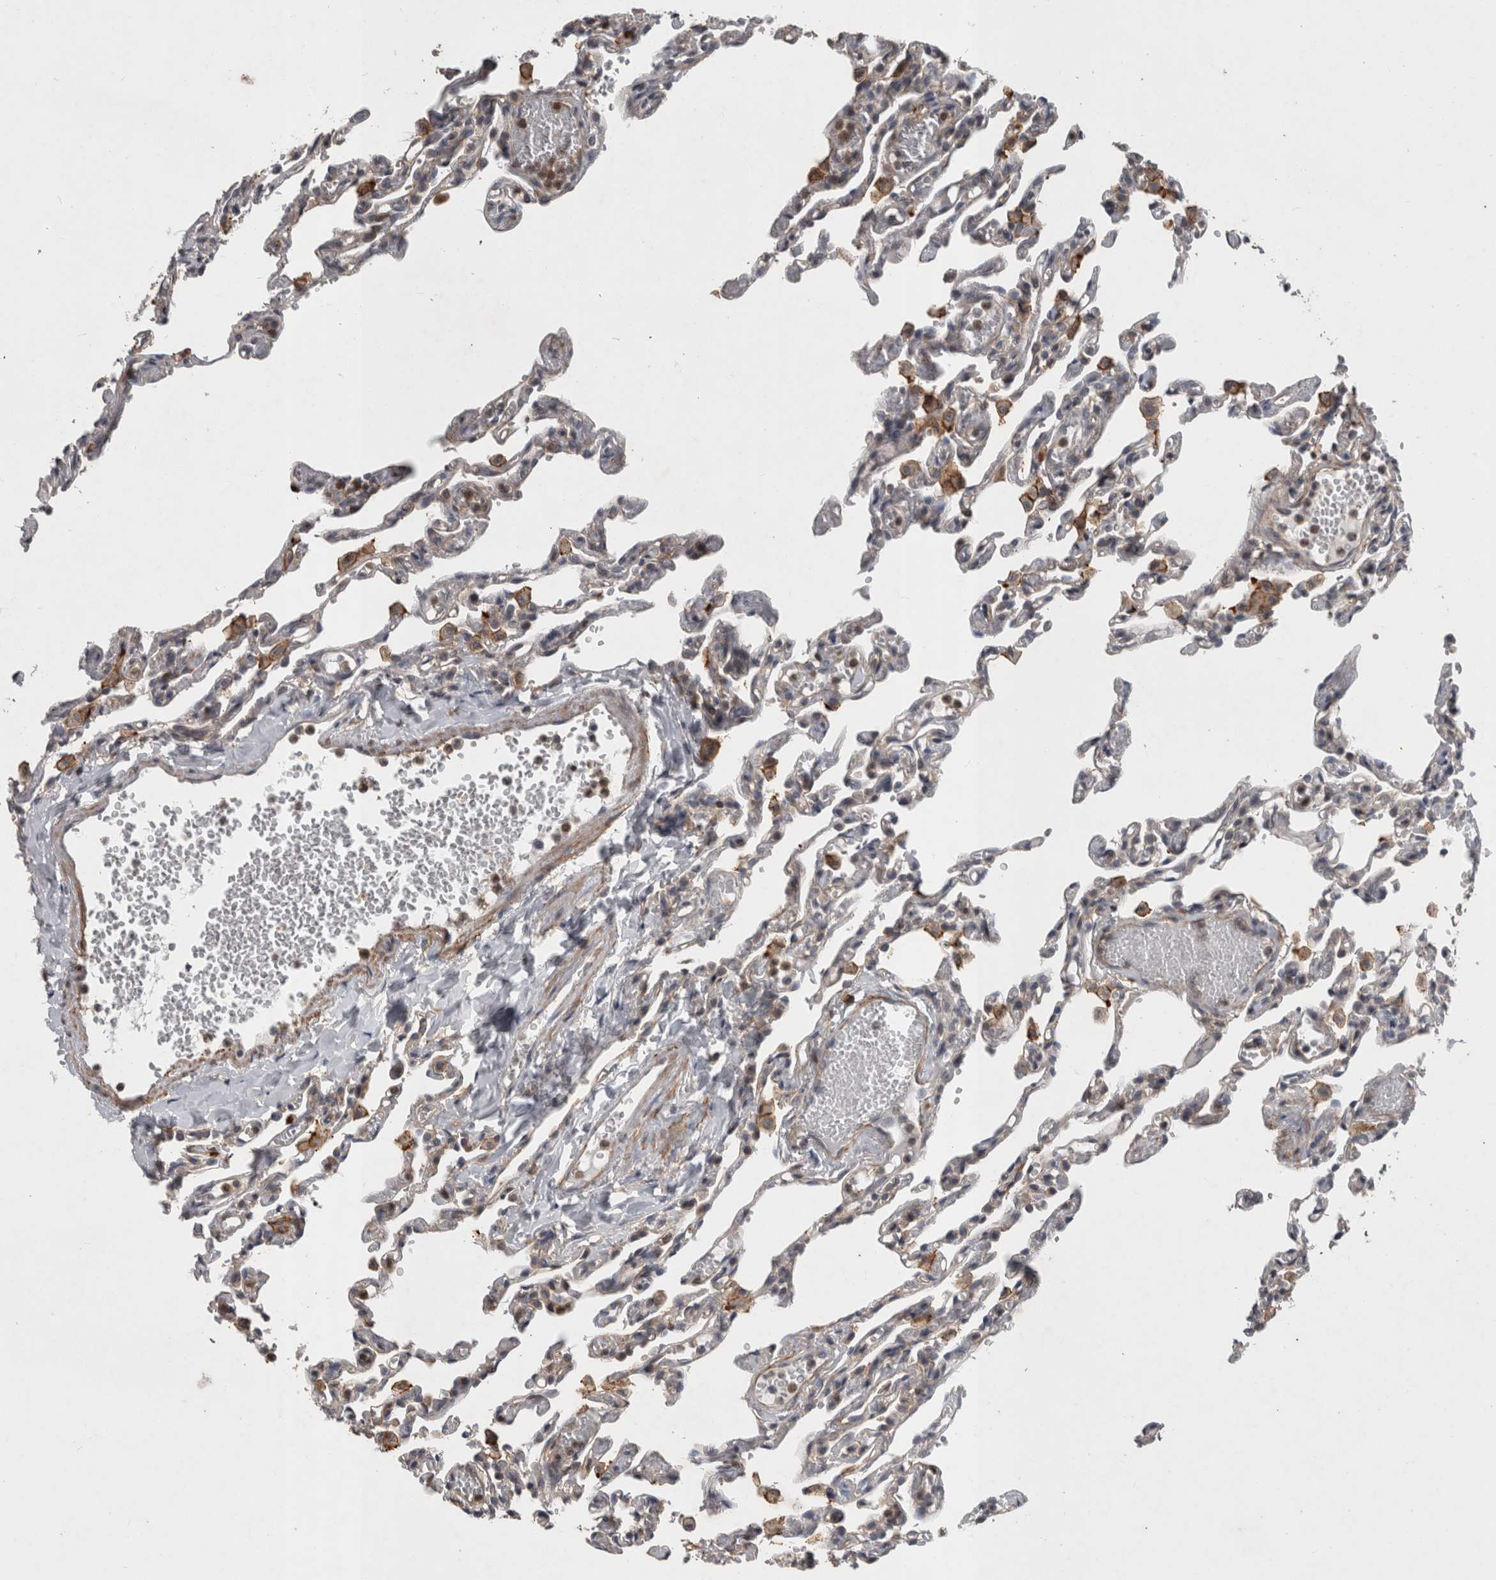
{"staining": {"intensity": "negative", "quantity": "none", "location": "none"}, "tissue": "lung", "cell_type": "Alveolar cells", "image_type": "normal", "snomed": [{"axis": "morphology", "description": "Normal tissue, NOS"}, {"axis": "topography", "description": "Lung"}], "caption": "High magnification brightfield microscopy of normal lung stained with DAB (brown) and counterstained with hematoxylin (blue): alveolar cells show no significant expression.", "gene": "SPATA48", "patient": {"sex": "male", "age": 21}}